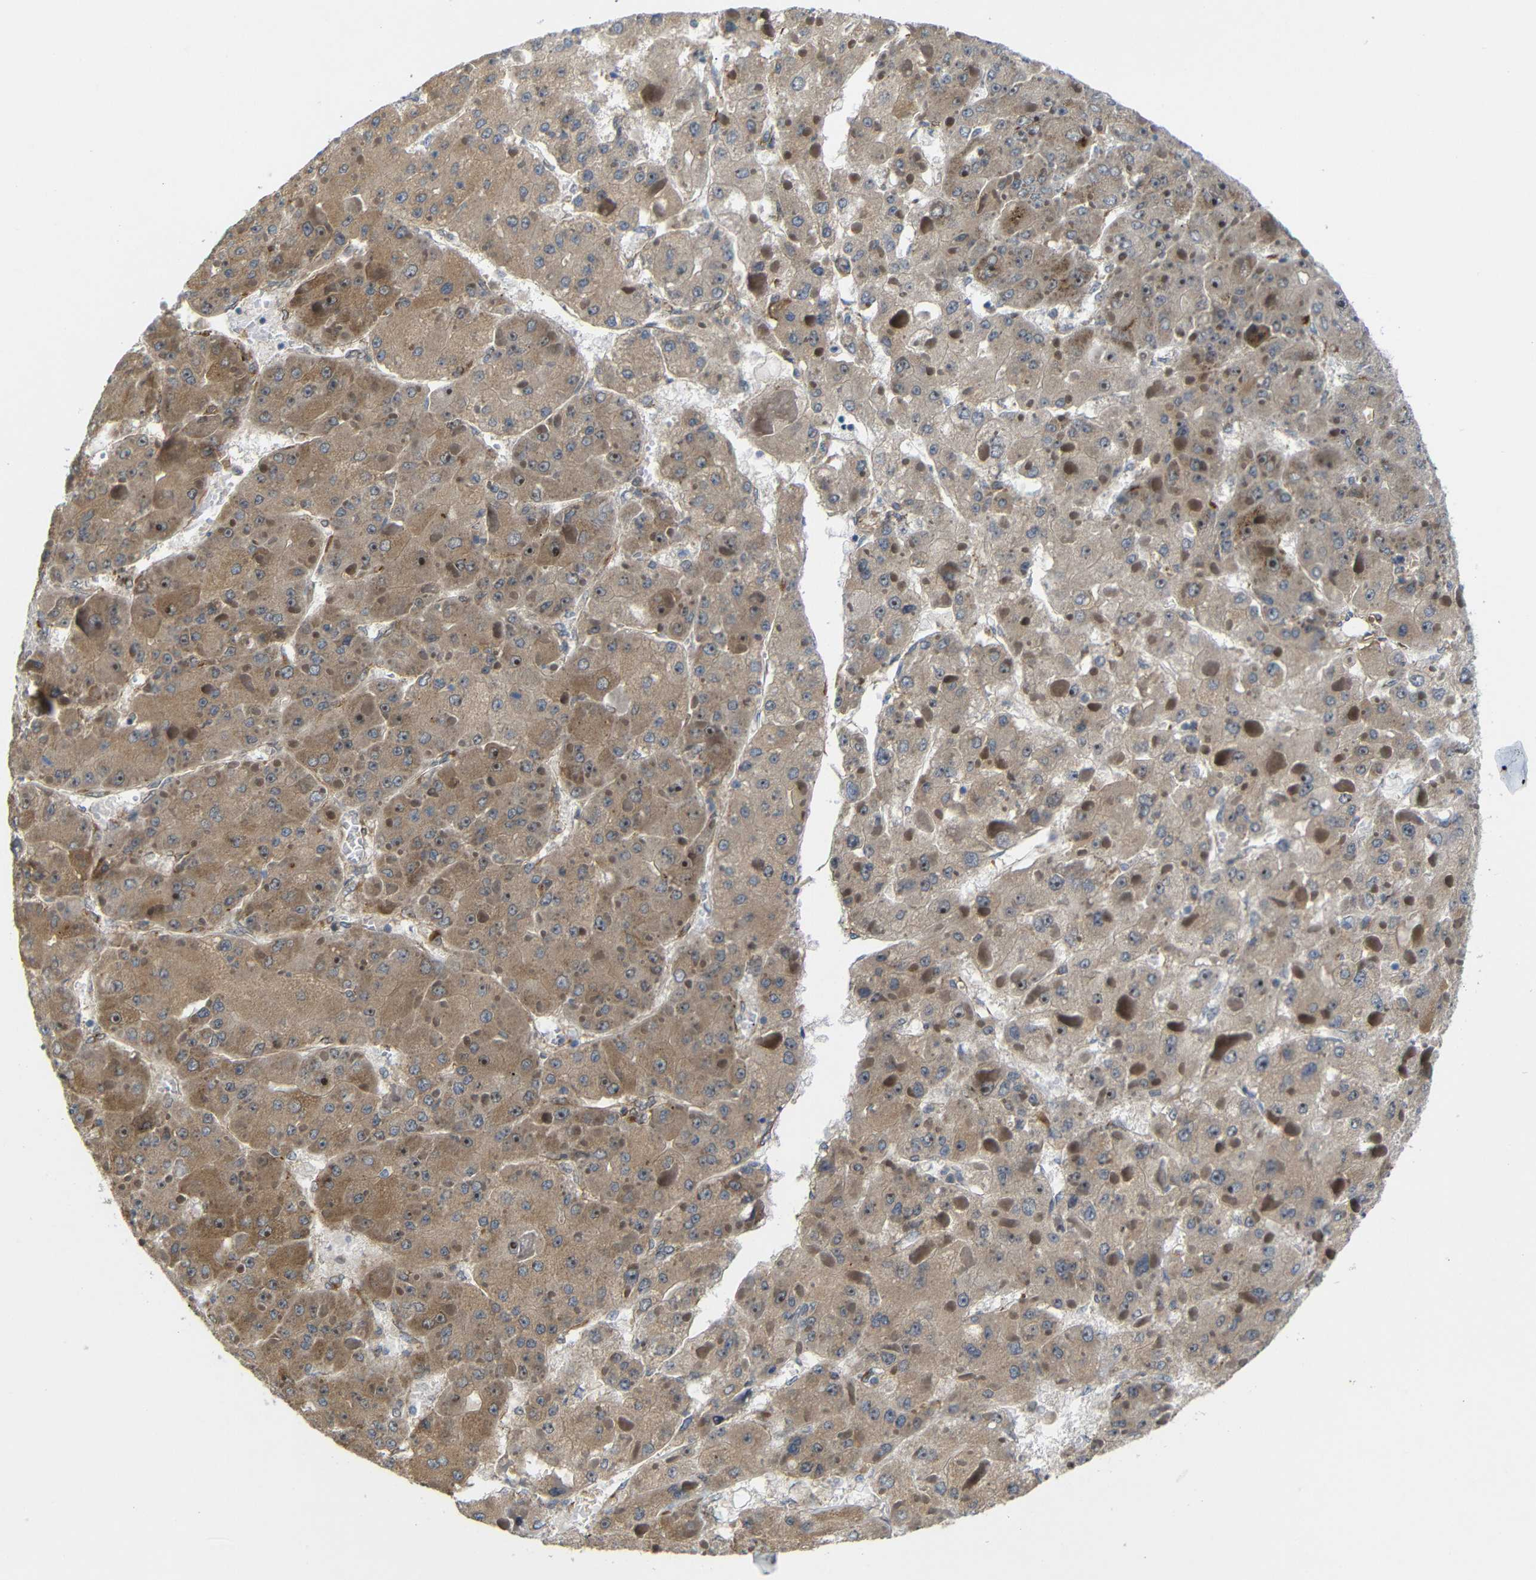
{"staining": {"intensity": "moderate", "quantity": ">75%", "location": "cytoplasmic/membranous"}, "tissue": "liver cancer", "cell_type": "Tumor cells", "image_type": "cancer", "snomed": [{"axis": "morphology", "description": "Carcinoma, Hepatocellular, NOS"}, {"axis": "topography", "description": "Liver"}], "caption": "A medium amount of moderate cytoplasmic/membranous staining is present in about >75% of tumor cells in liver hepatocellular carcinoma tissue.", "gene": "P3H2", "patient": {"sex": "female", "age": 73}}